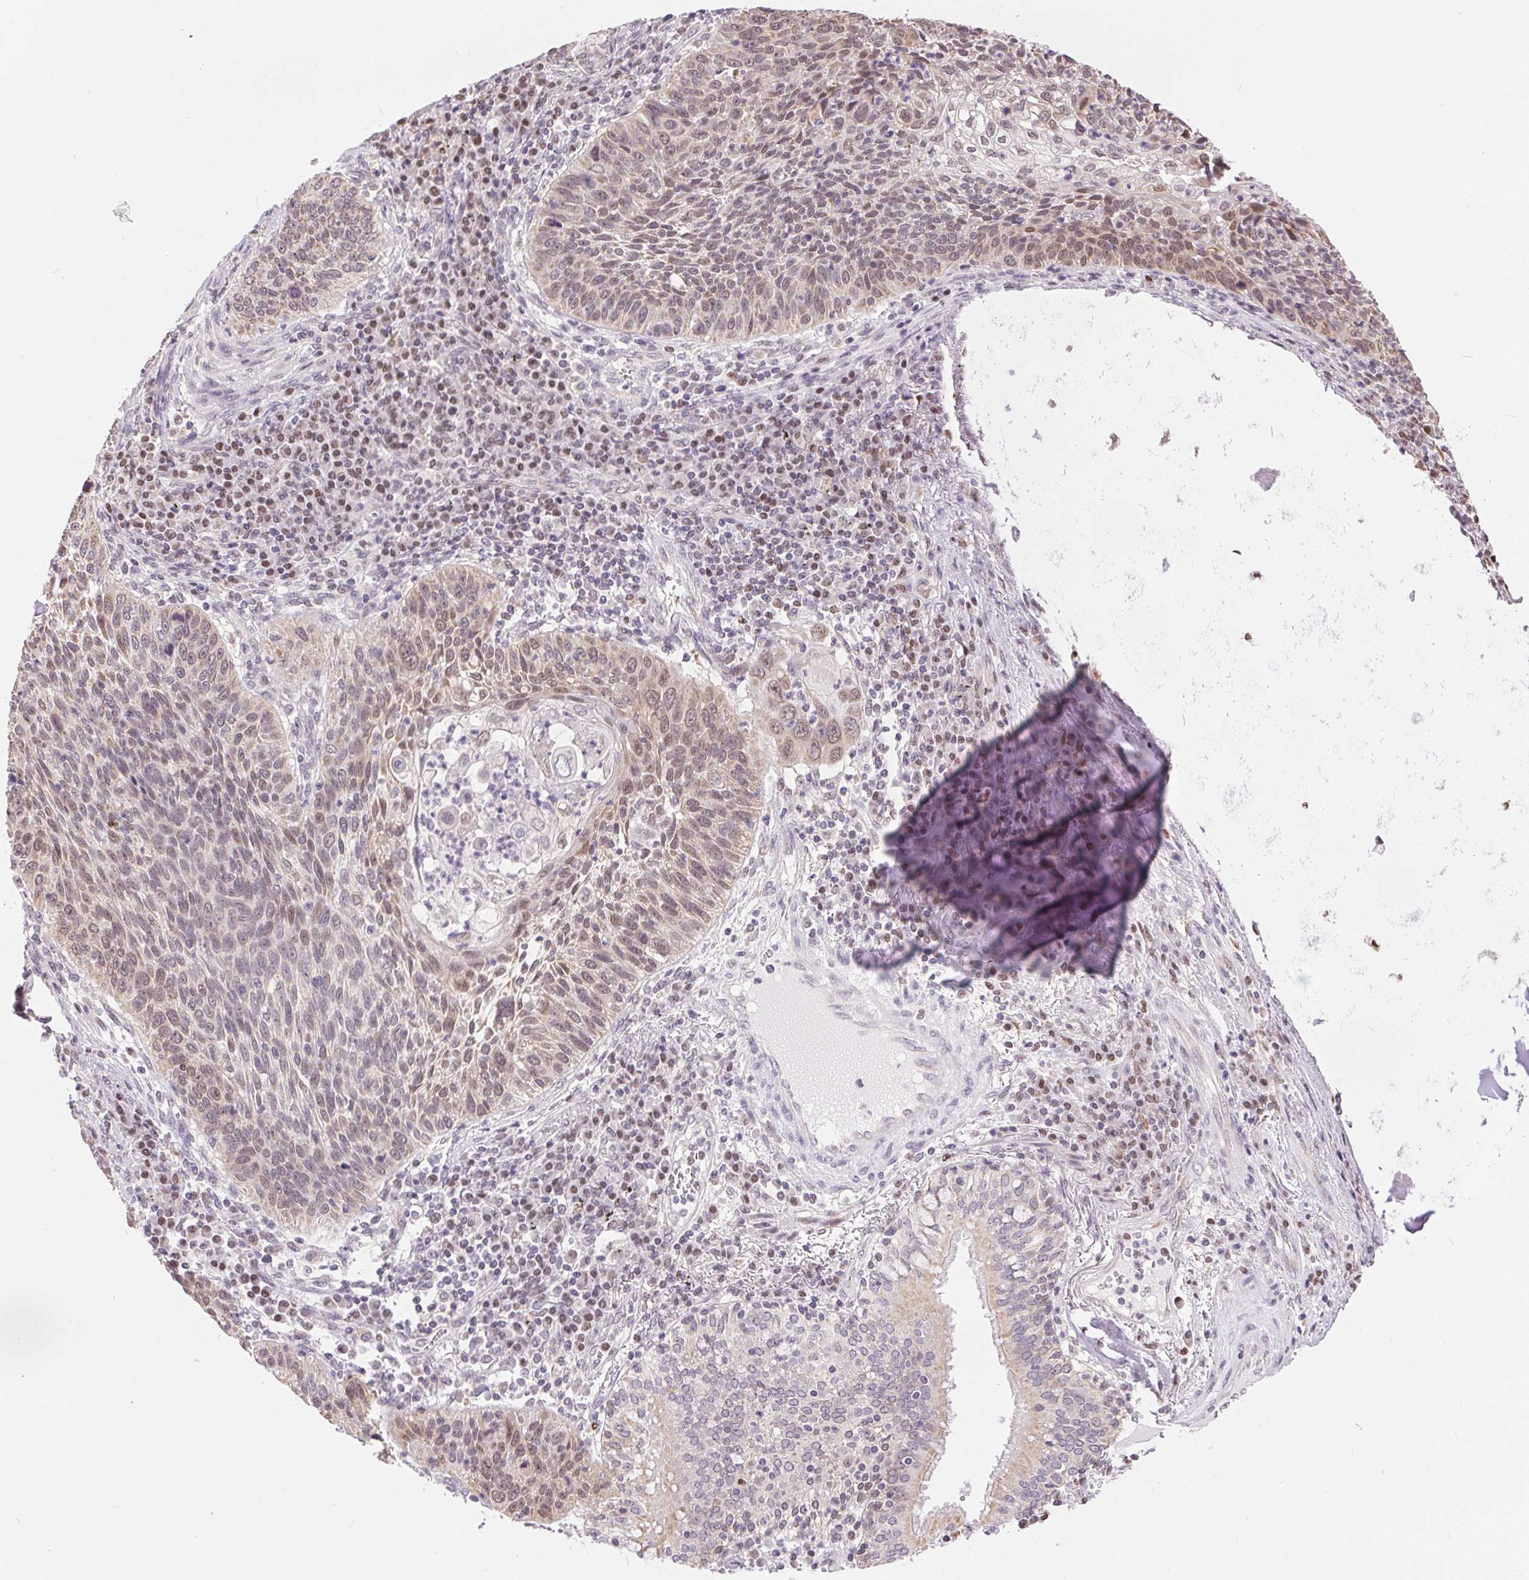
{"staining": {"intensity": "weak", "quantity": "25%-75%", "location": "cytoplasmic/membranous,nuclear"}, "tissue": "lung cancer", "cell_type": "Tumor cells", "image_type": "cancer", "snomed": [{"axis": "morphology", "description": "Squamous cell carcinoma, NOS"}, {"axis": "morphology", "description": "Squamous cell carcinoma, metastatic, NOS"}, {"axis": "topography", "description": "Lung"}, {"axis": "topography", "description": "Pleura, NOS"}], "caption": "Weak cytoplasmic/membranous and nuclear protein expression is appreciated in about 25%-75% of tumor cells in lung cancer (metastatic squamous cell carcinoma). The staining is performed using DAB brown chromogen to label protein expression. The nuclei are counter-stained blue using hematoxylin.", "gene": "POU2F2", "patient": {"sex": "male", "age": 72}}